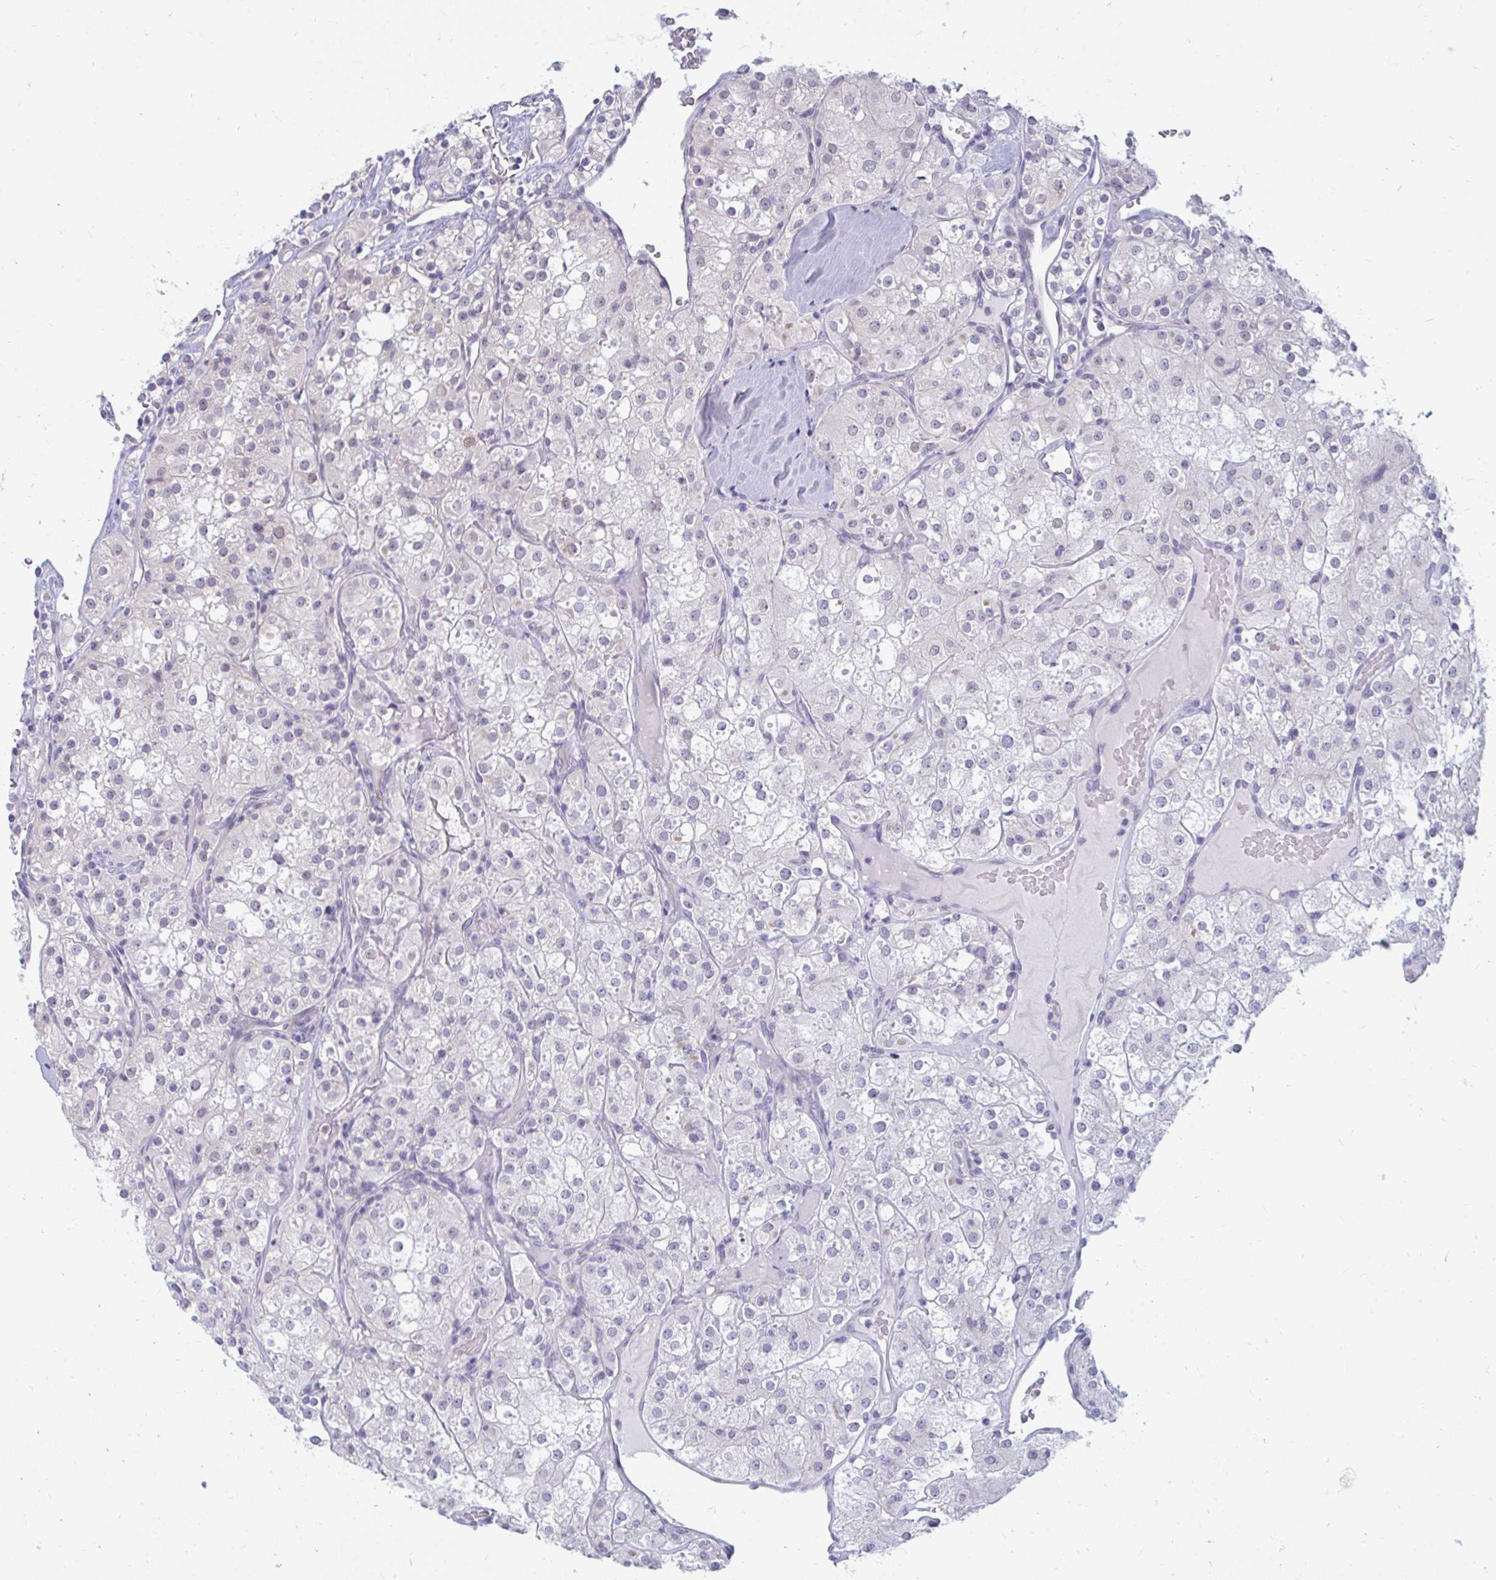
{"staining": {"intensity": "negative", "quantity": "none", "location": "none"}, "tissue": "renal cancer", "cell_type": "Tumor cells", "image_type": "cancer", "snomed": [{"axis": "morphology", "description": "Adenocarcinoma, NOS"}, {"axis": "topography", "description": "Kidney"}], "caption": "Tumor cells show no significant protein staining in renal cancer (adenocarcinoma).", "gene": "CSE1L", "patient": {"sex": "male", "age": 77}}